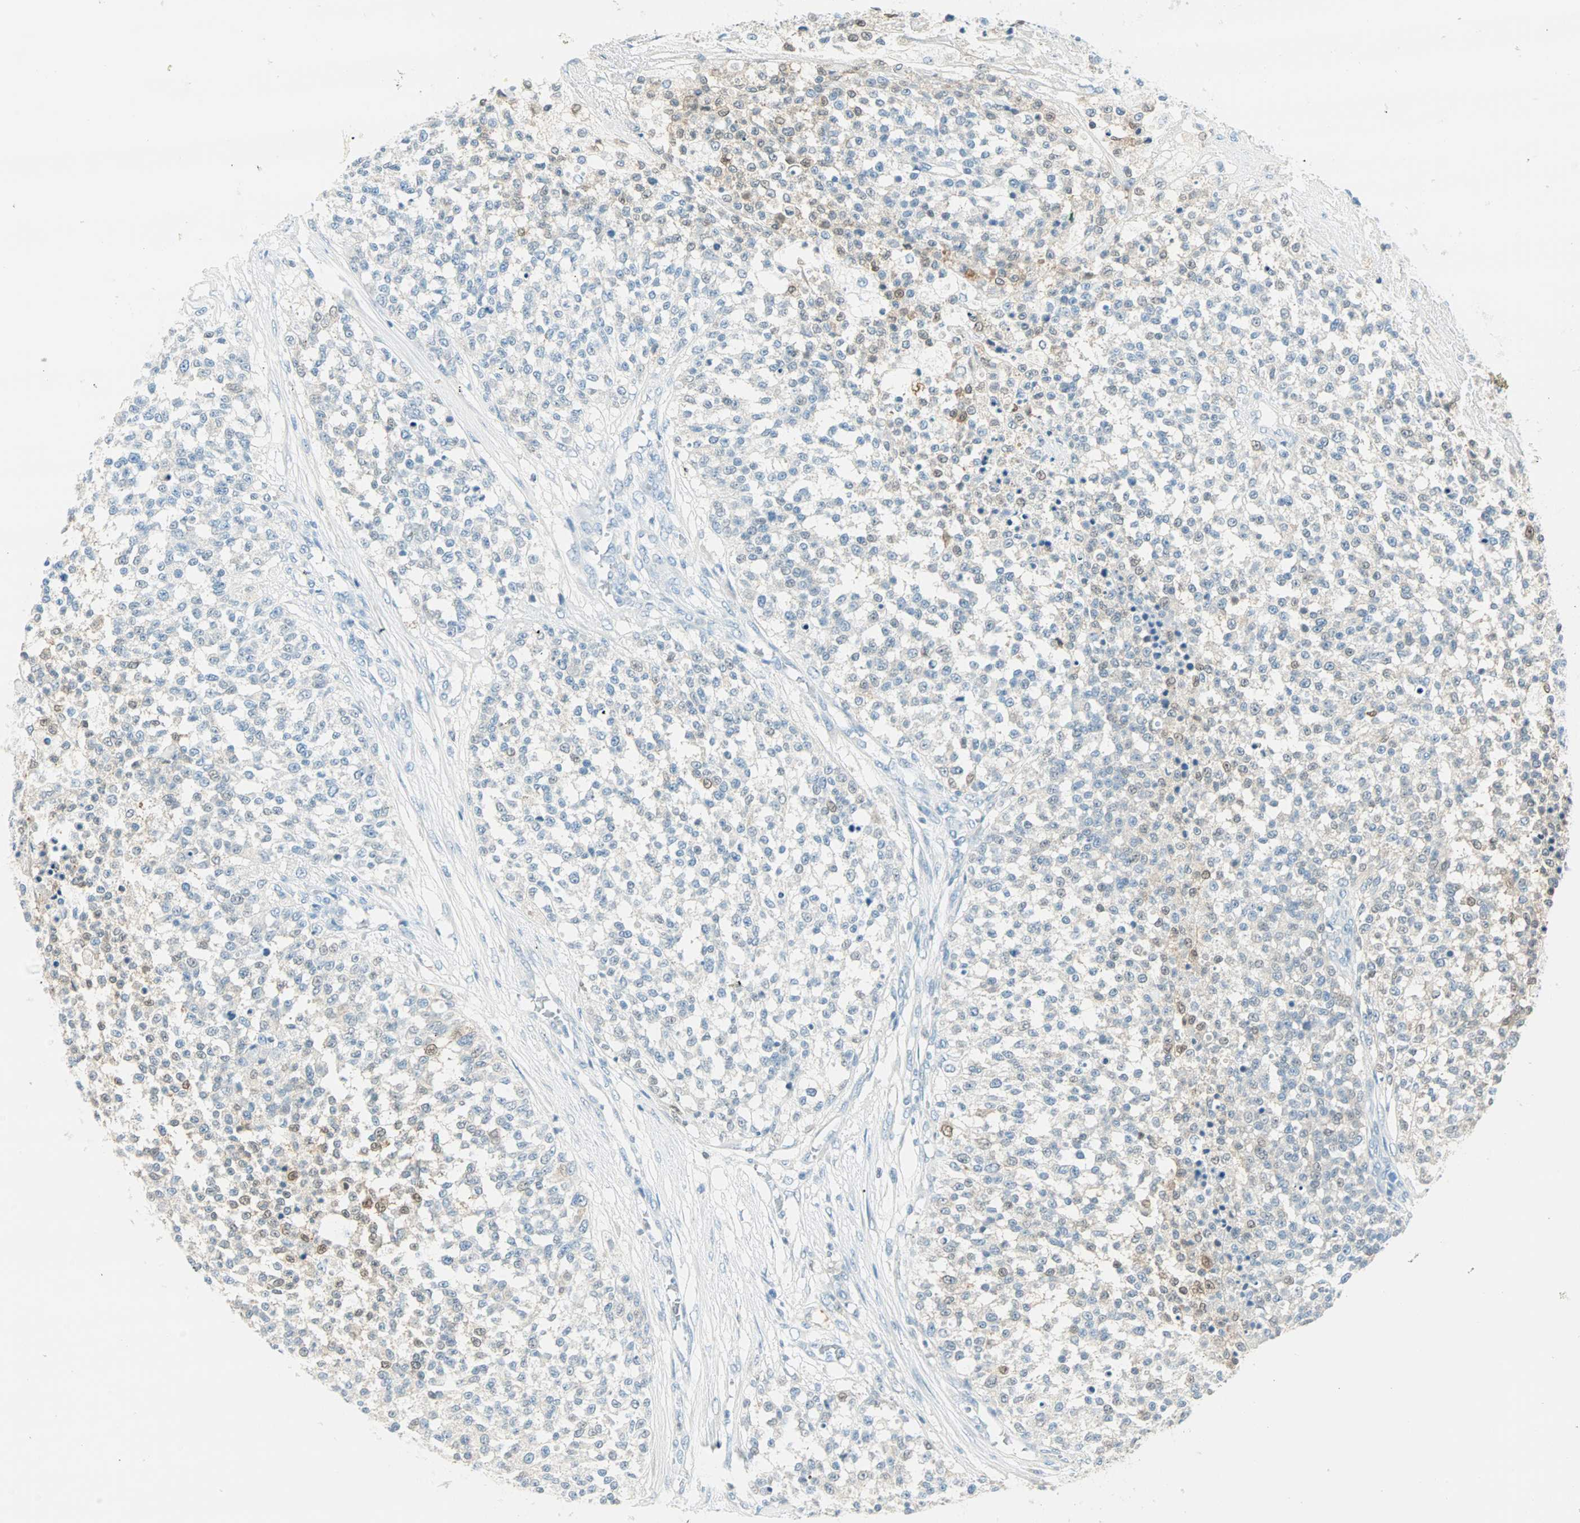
{"staining": {"intensity": "moderate", "quantity": "<25%", "location": "cytoplasmic/membranous,nuclear"}, "tissue": "testis cancer", "cell_type": "Tumor cells", "image_type": "cancer", "snomed": [{"axis": "morphology", "description": "Seminoma, NOS"}, {"axis": "topography", "description": "Testis"}], "caption": "The photomicrograph displays staining of testis cancer, revealing moderate cytoplasmic/membranous and nuclear protein expression (brown color) within tumor cells.", "gene": "S100A1", "patient": {"sex": "male", "age": 59}}